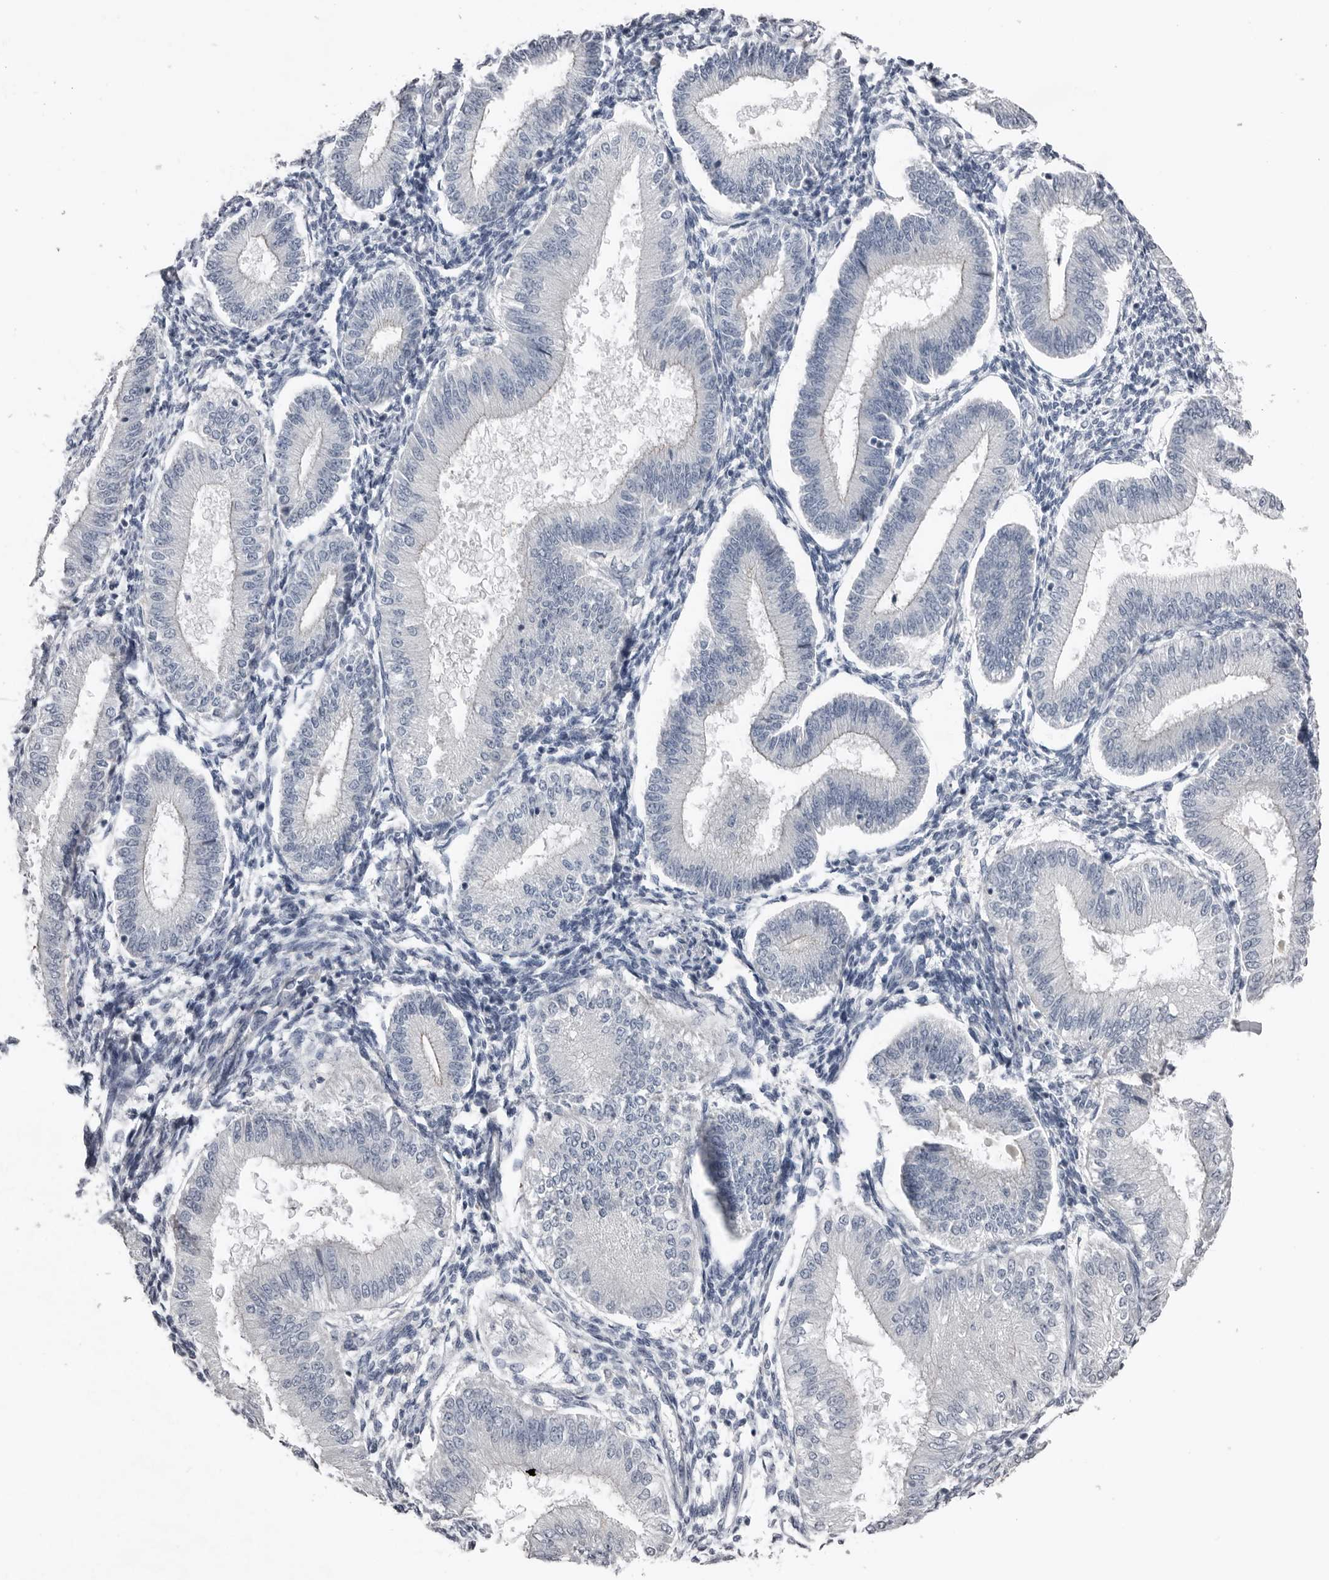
{"staining": {"intensity": "negative", "quantity": "none", "location": "none"}, "tissue": "endometrium", "cell_type": "Cells in endometrial stroma", "image_type": "normal", "snomed": [{"axis": "morphology", "description": "Normal tissue, NOS"}, {"axis": "topography", "description": "Endometrium"}], "caption": "Cells in endometrial stroma are negative for protein expression in benign human endometrium. Brightfield microscopy of immunohistochemistry (IHC) stained with DAB (brown) and hematoxylin (blue), captured at high magnification.", "gene": "FABP7", "patient": {"sex": "female", "age": 39}}